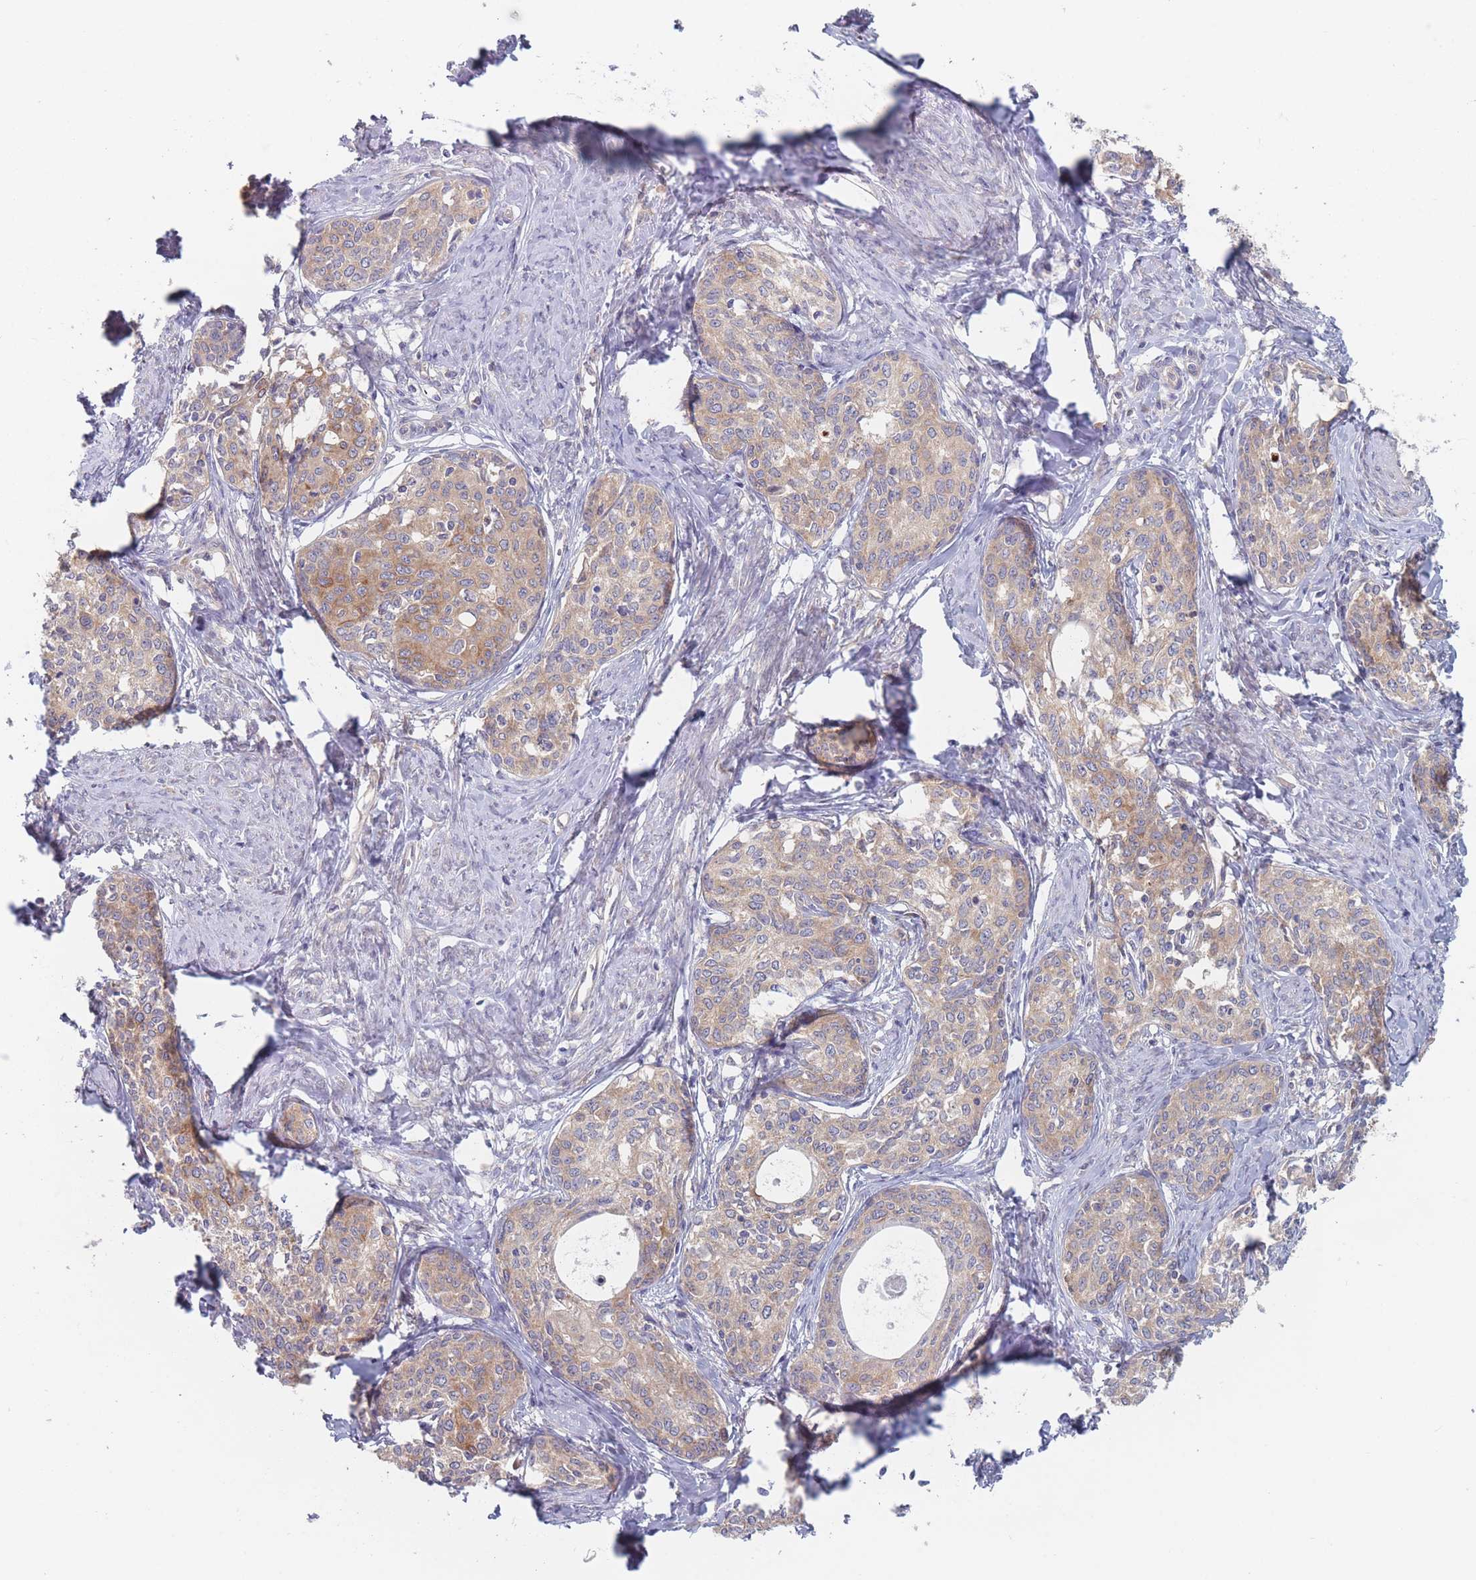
{"staining": {"intensity": "moderate", "quantity": "25%-75%", "location": "cytoplasmic/membranous"}, "tissue": "cervical cancer", "cell_type": "Tumor cells", "image_type": "cancer", "snomed": [{"axis": "morphology", "description": "Squamous cell carcinoma, NOS"}, {"axis": "morphology", "description": "Adenocarcinoma, NOS"}, {"axis": "topography", "description": "Cervix"}], "caption": "The immunohistochemical stain shows moderate cytoplasmic/membranous staining in tumor cells of adenocarcinoma (cervical) tissue.", "gene": "EFCC1", "patient": {"sex": "female", "age": 52}}